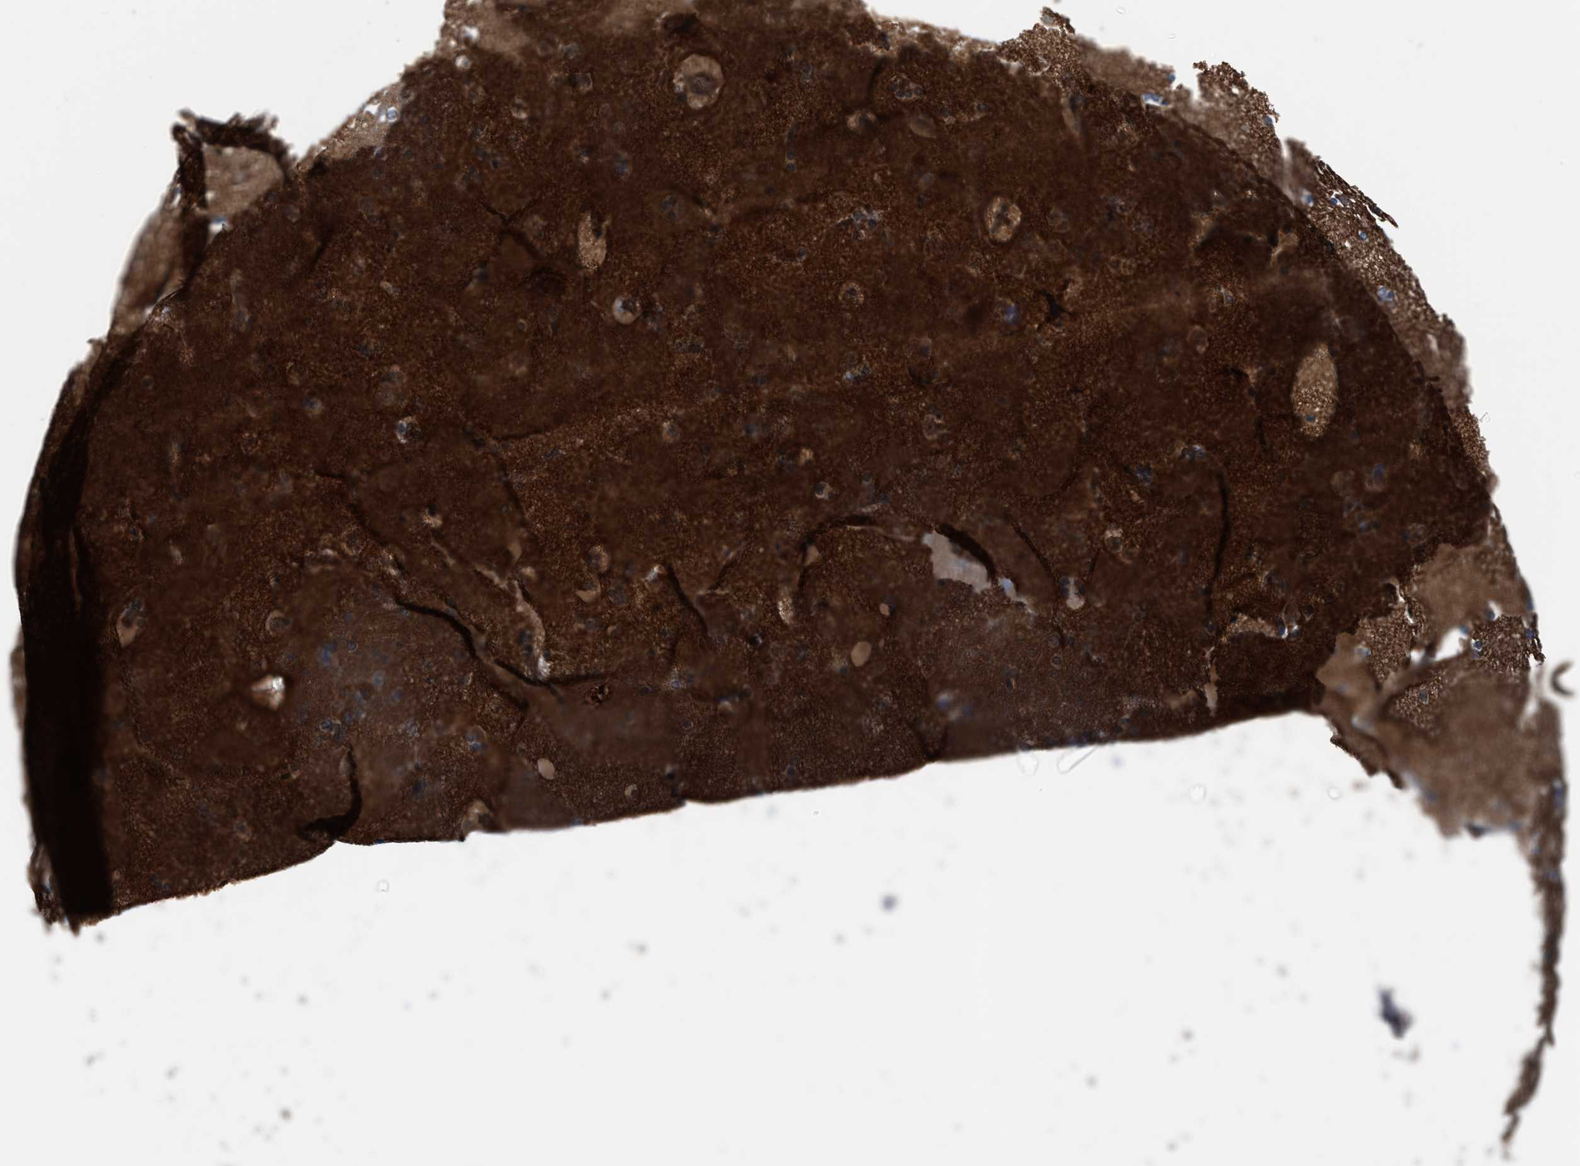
{"staining": {"intensity": "negative", "quantity": "none", "location": "none"}, "tissue": "caudate", "cell_type": "Glial cells", "image_type": "normal", "snomed": [{"axis": "morphology", "description": "Normal tissue, NOS"}, {"axis": "topography", "description": "Lateral ventricle wall"}], "caption": "This is a photomicrograph of IHC staining of unremarkable caudate, which shows no positivity in glial cells.", "gene": "PLAA", "patient": {"sex": "female", "age": 19}}